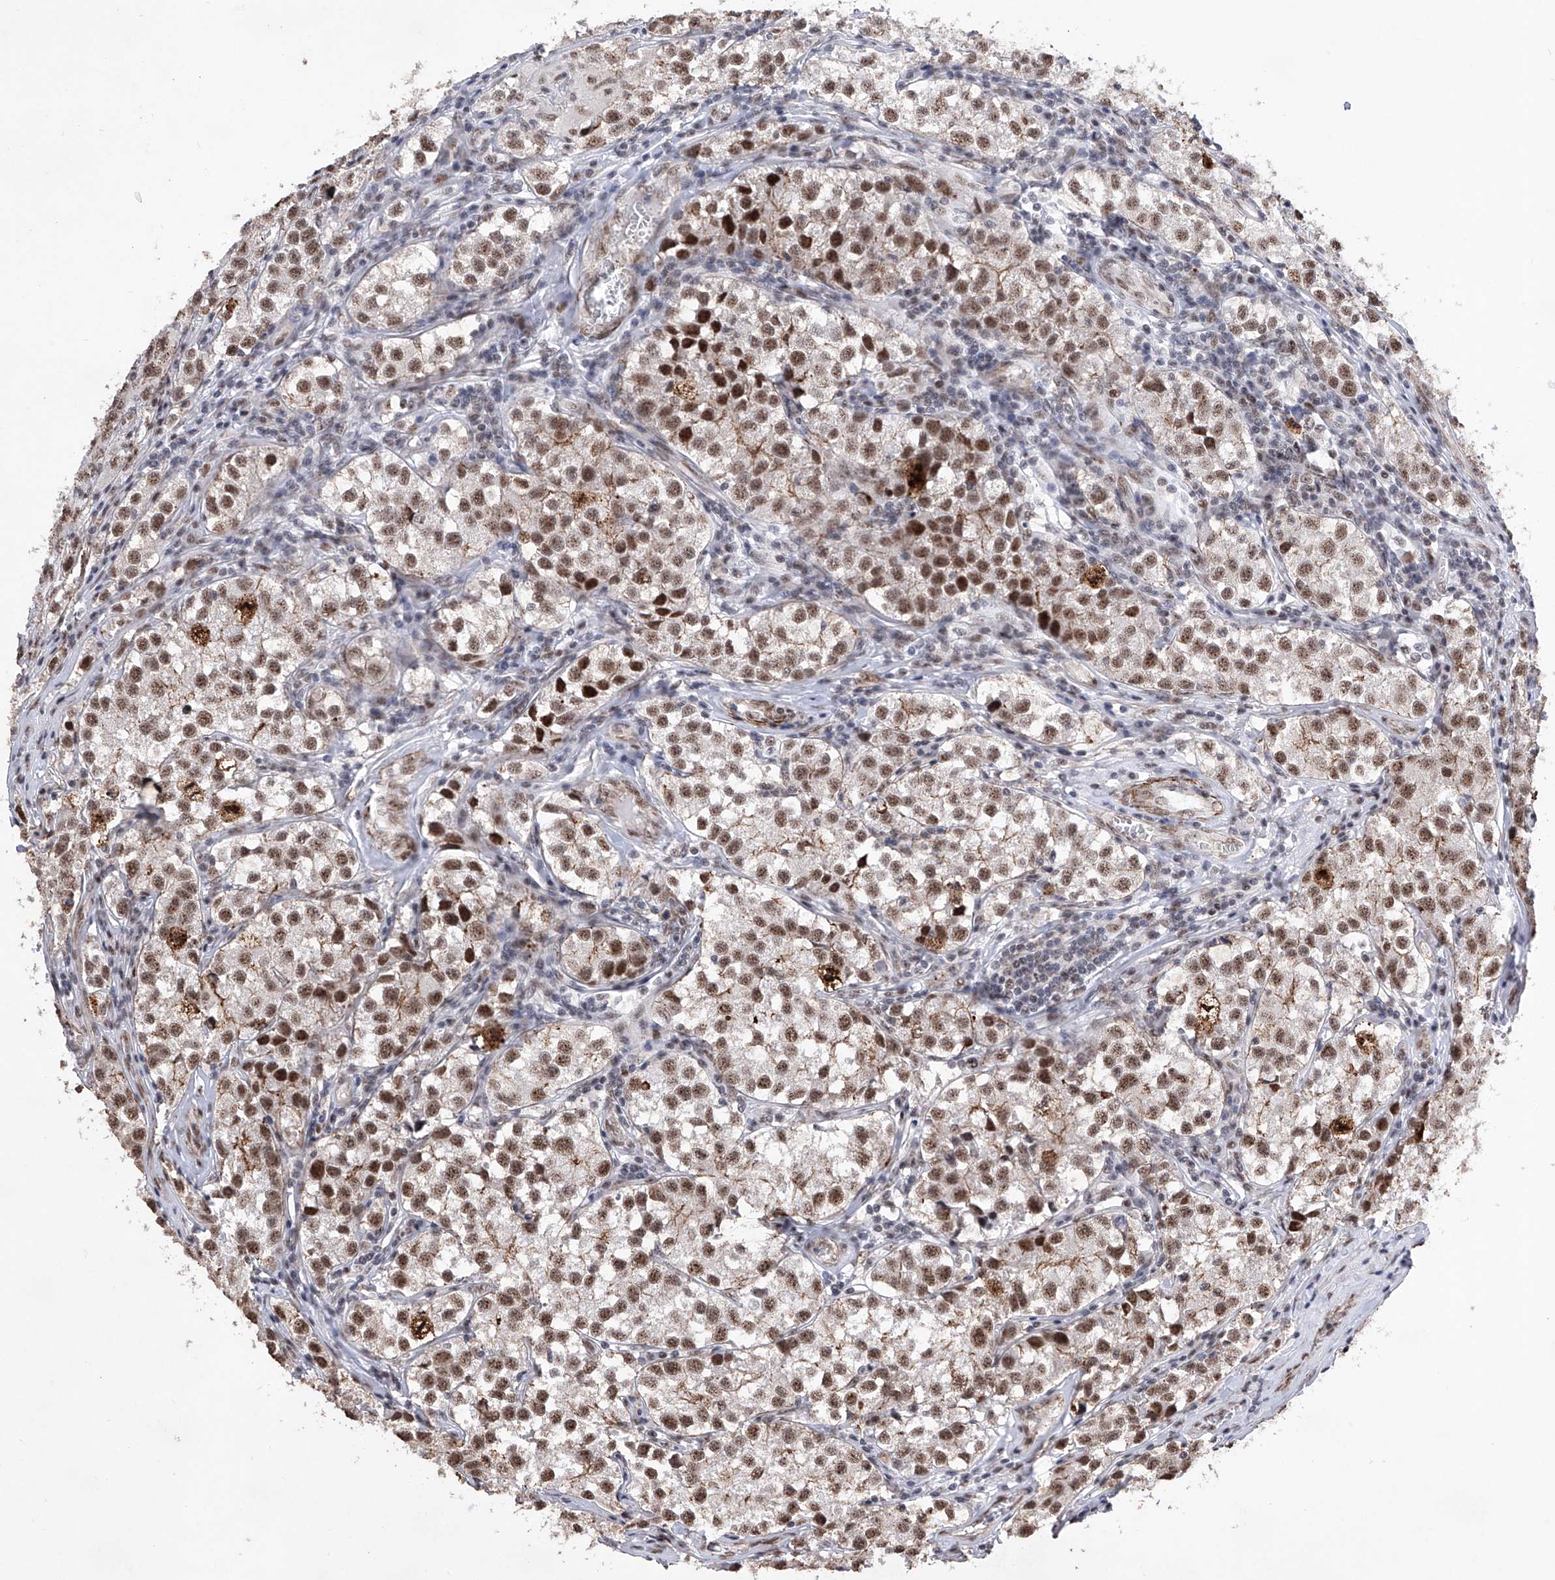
{"staining": {"intensity": "moderate", "quantity": ">75%", "location": "nuclear"}, "tissue": "testis cancer", "cell_type": "Tumor cells", "image_type": "cancer", "snomed": [{"axis": "morphology", "description": "Seminoma, NOS"}, {"axis": "morphology", "description": "Carcinoma, Embryonal, NOS"}, {"axis": "topography", "description": "Testis"}], "caption": "Immunohistochemical staining of human testis cancer shows moderate nuclear protein expression in approximately >75% of tumor cells. Nuclei are stained in blue.", "gene": "NFATC4", "patient": {"sex": "male", "age": 43}}